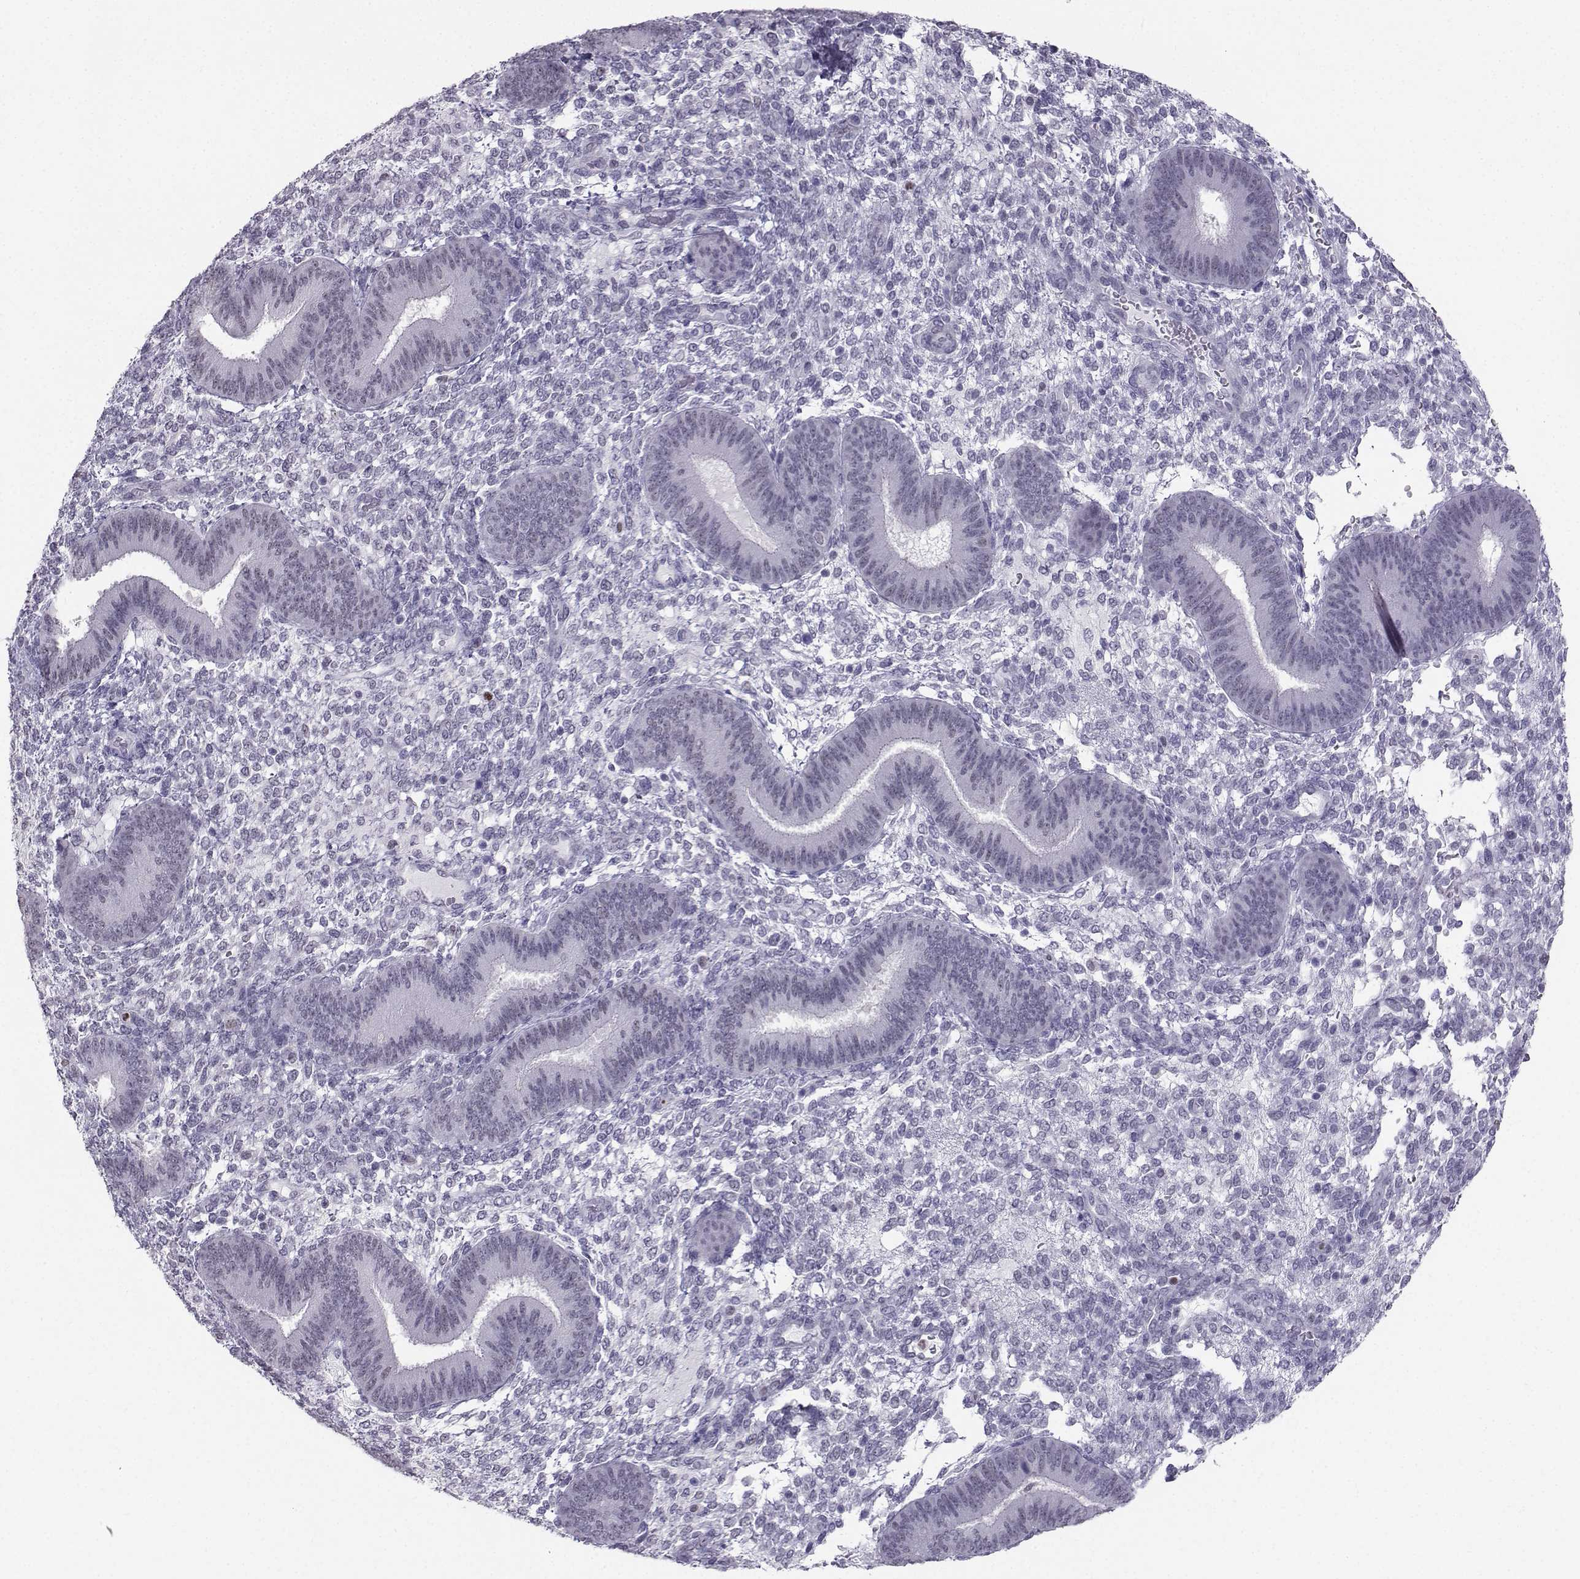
{"staining": {"intensity": "negative", "quantity": "none", "location": "none"}, "tissue": "endometrium", "cell_type": "Cells in endometrial stroma", "image_type": "normal", "snomed": [{"axis": "morphology", "description": "Normal tissue, NOS"}, {"axis": "topography", "description": "Endometrium"}], "caption": "The immunohistochemistry (IHC) photomicrograph has no significant positivity in cells in endometrial stroma of endometrium. Brightfield microscopy of immunohistochemistry (IHC) stained with DAB (3,3'-diaminobenzidine) (brown) and hematoxylin (blue), captured at high magnification.", "gene": "TEDC2", "patient": {"sex": "female", "age": 39}}